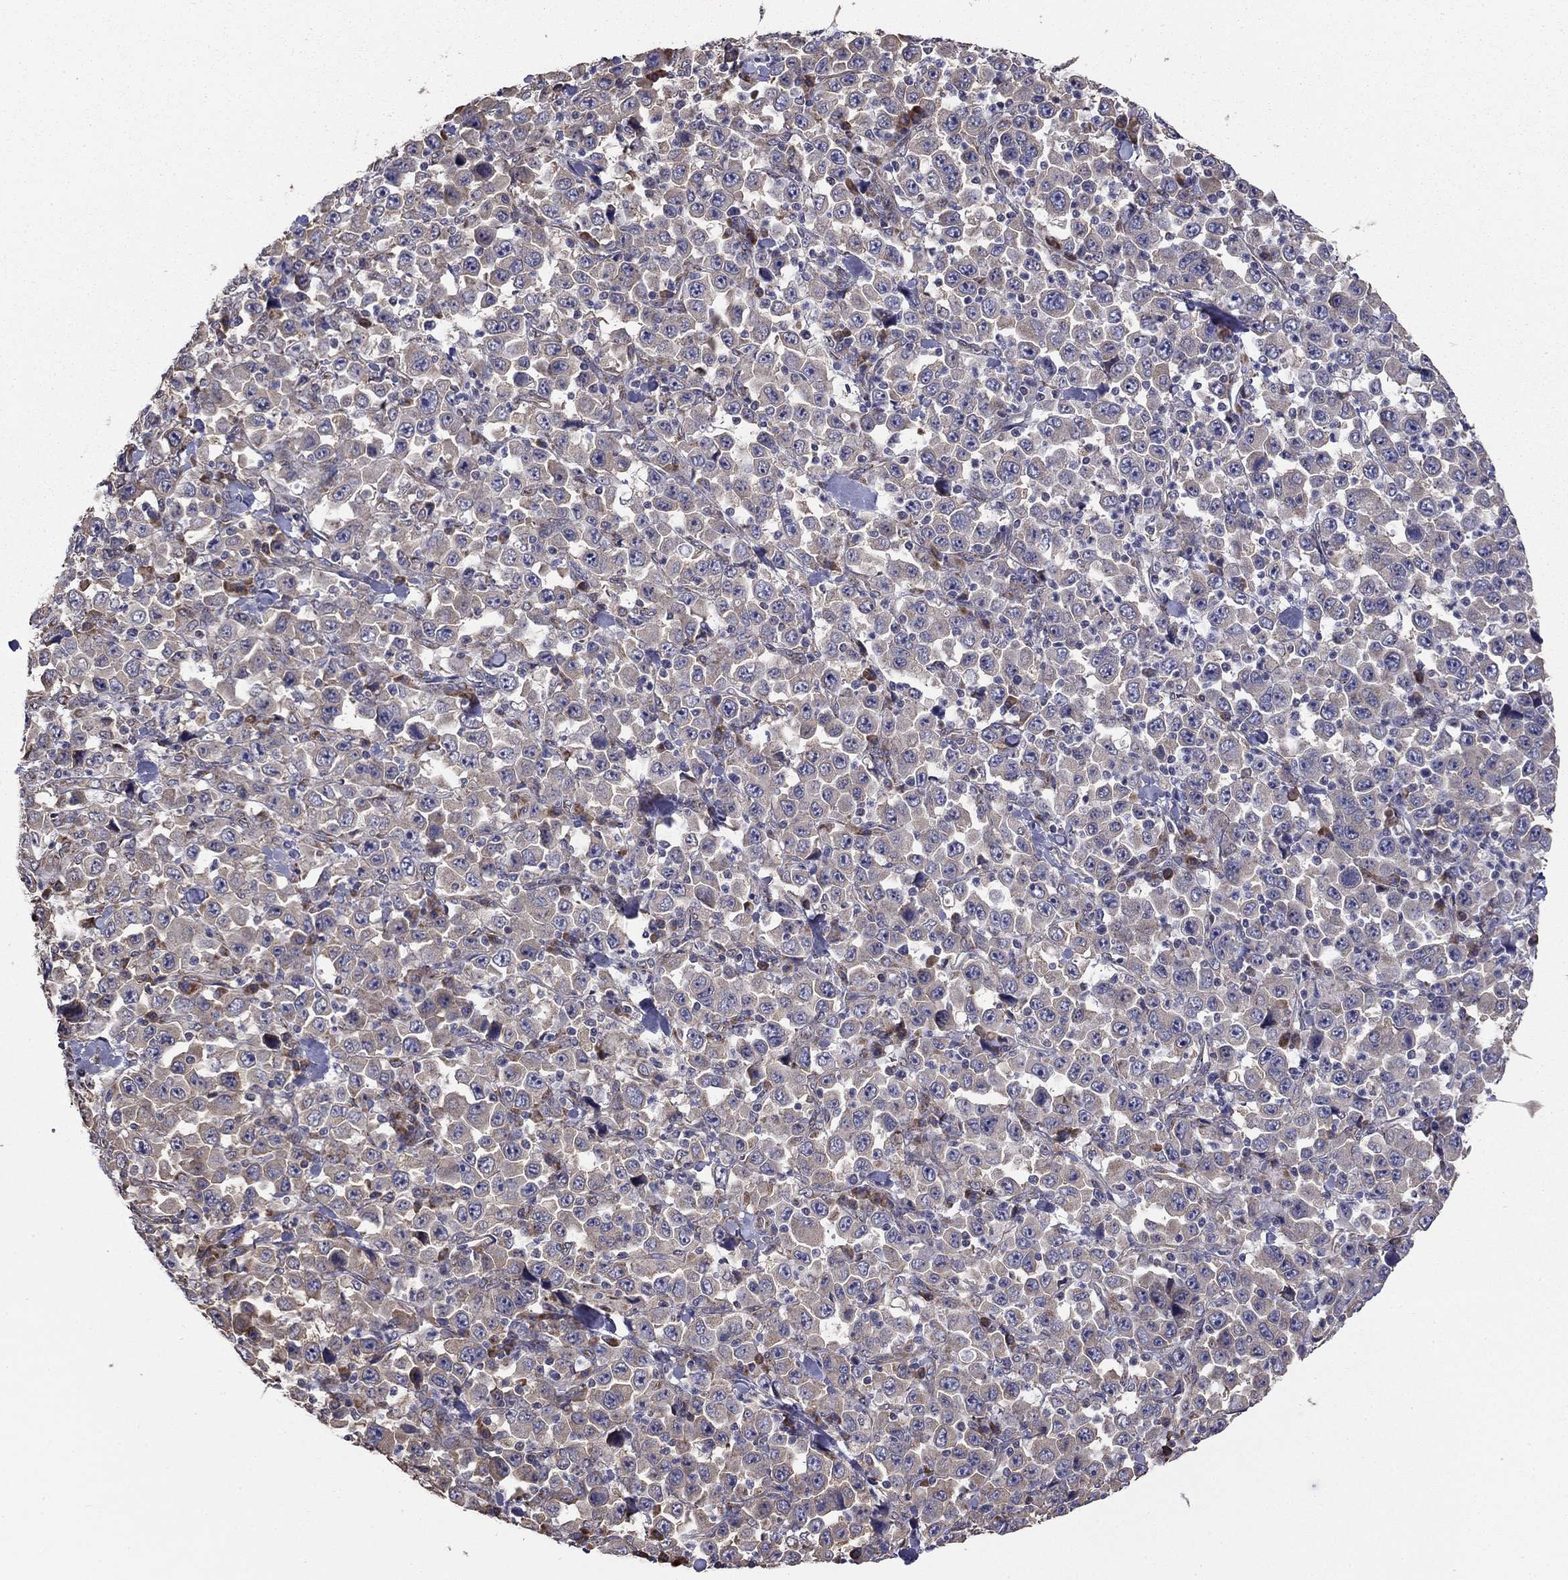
{"staining": {"intensity": "weak", "quantity": "<25%", "location": "cytoplasmic/membranous"}, "tissue": "stomach cancer", "cell_type": "Tumor cells", "image_type": "cancer", "snomed": [{"axis": "morphology", "description": "Normal tissue, NOS"}, {"axis": "morphology", "description": "Adenocarcinoma, NOS"}, {"axis": "topography", "description": "Stomach, upper"}, {"axis": "topography", "description": "Stomach"}], "caption": "DAB (3,3'-diaminobenzidine) immunohistochemical staining of stomach adenocarcinoma exhibits no significant positivity in tumor cells.", "gene": "NKIRAS1", "patient": {"sex": "male", "age": 59}}